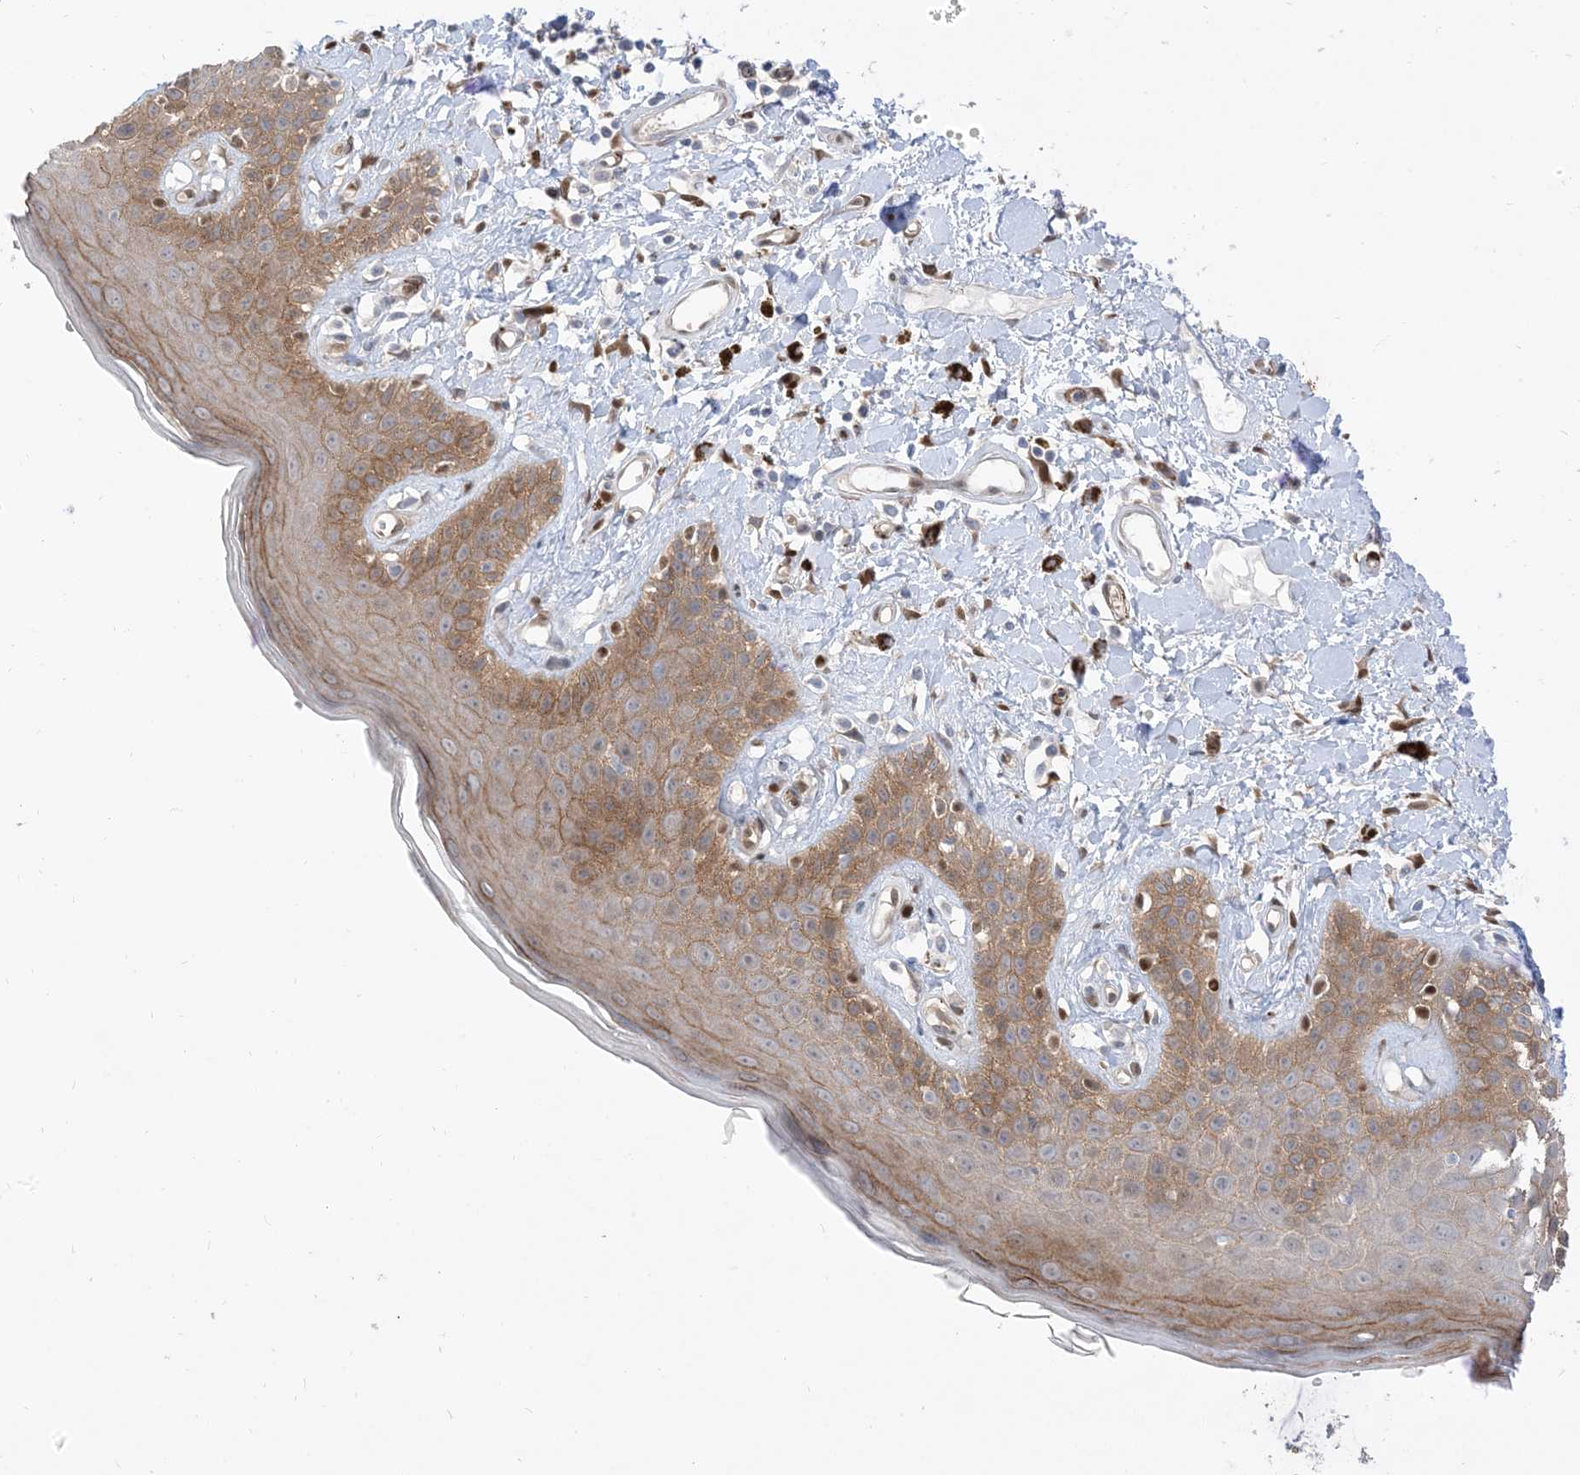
{"staining": {"intensity": "moderate", "quantity": ">75%", "location": "cytoplasmic/membranous"}, "tissue": "skin", "cell_type": "Epidermal cells", "image_type": "normal", "snomed": [{"axis": "morphology", "description": "Normal tissue, NOS"}, {"axis": "topography", "description": "Anal"}], "caption": "The immunohistochemical stain labels moderate cytoplasmic/membranous positivity in epidermal cells of unremarkable skin.", "gene": "RIN1", "patient": {"sex": "female", "age": 78}}